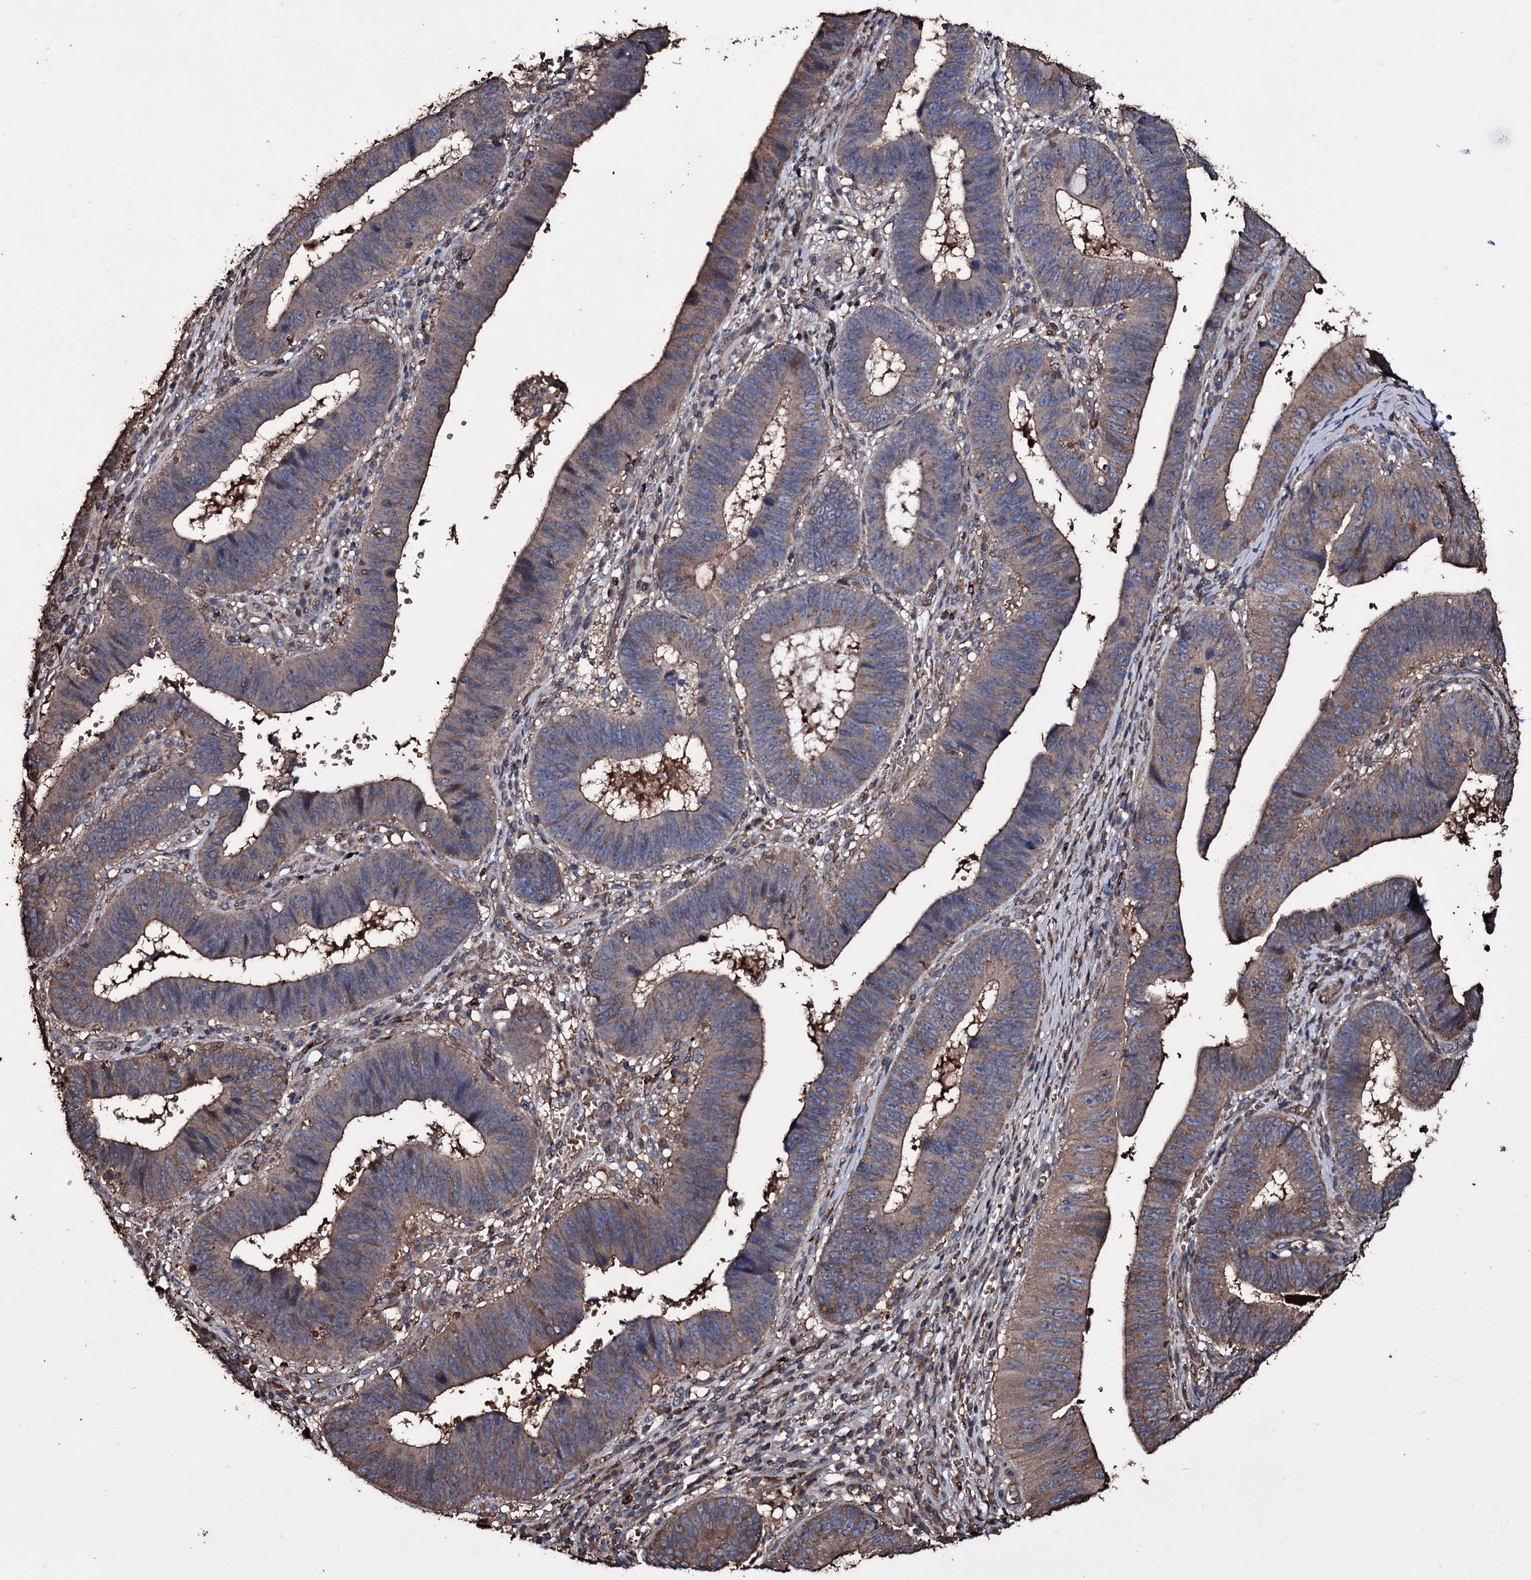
{"staining": {"intensity": "moderate", "quantity": "25%-75%", "location": "cytoplasmic/membranous"}, "tissue": "stomach cancer", "cell_type": "Tumor cells", "image_type": "cancer", "snomed": [{"axis": "morphology", "description": "Adenocarcinoma, NOS"}, {"axis": "topography", "description": "Stomach"}], "caption": "This is a photomicrograph of immunohistochemistry staining of adenocarcinoma (stomach), which shows moderate positivity in the cytoplasmic/membranous of tumor cells.", "gene": "ZSWIM8", "patient": {"sex": "male", "age": 59}}